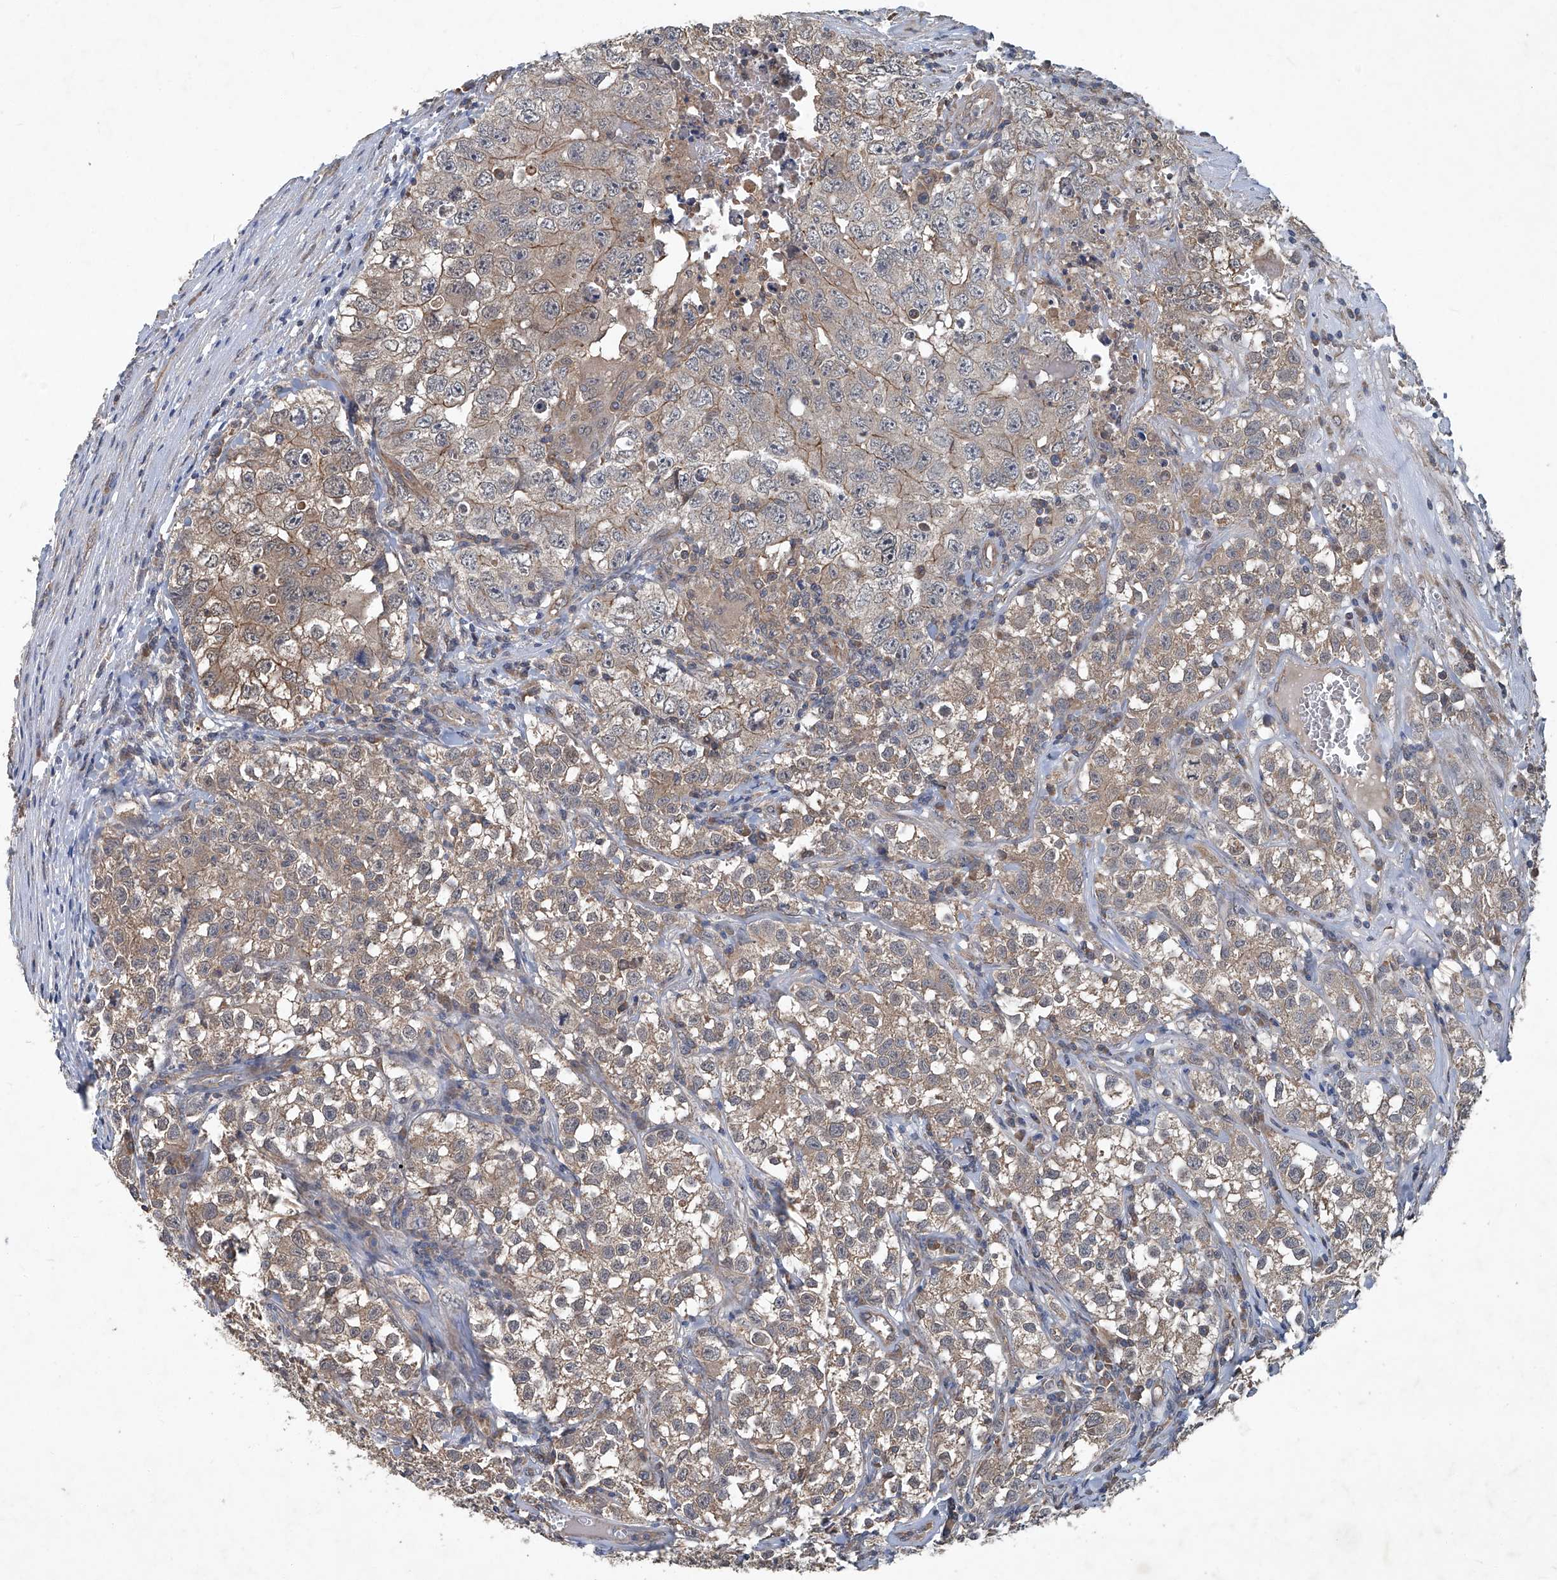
{"staining": {"intensity": "weak", "quantity": ">75%", "location": "cytoplasmic/membranous"}, "tissue": "testis cancer", "cell_type": "Tumor cells", "image_type": "cancer", "snomed": [{"axis": "morphology", "description": "Seminoma, NOS"}, {"axis": "morphology", "description": "Carcinoma, Embryonal, NOS"}, {"axis": "topography", "description": "Testis"}], "caption": "Brown immunohistochemical staining in seminoma (testis) shows weak cytoplasmic/membranous expression in approximately >75% of tumor cells.", "gene": "ANKRD34A", "patient": {"sex": "male", "age": 43}}